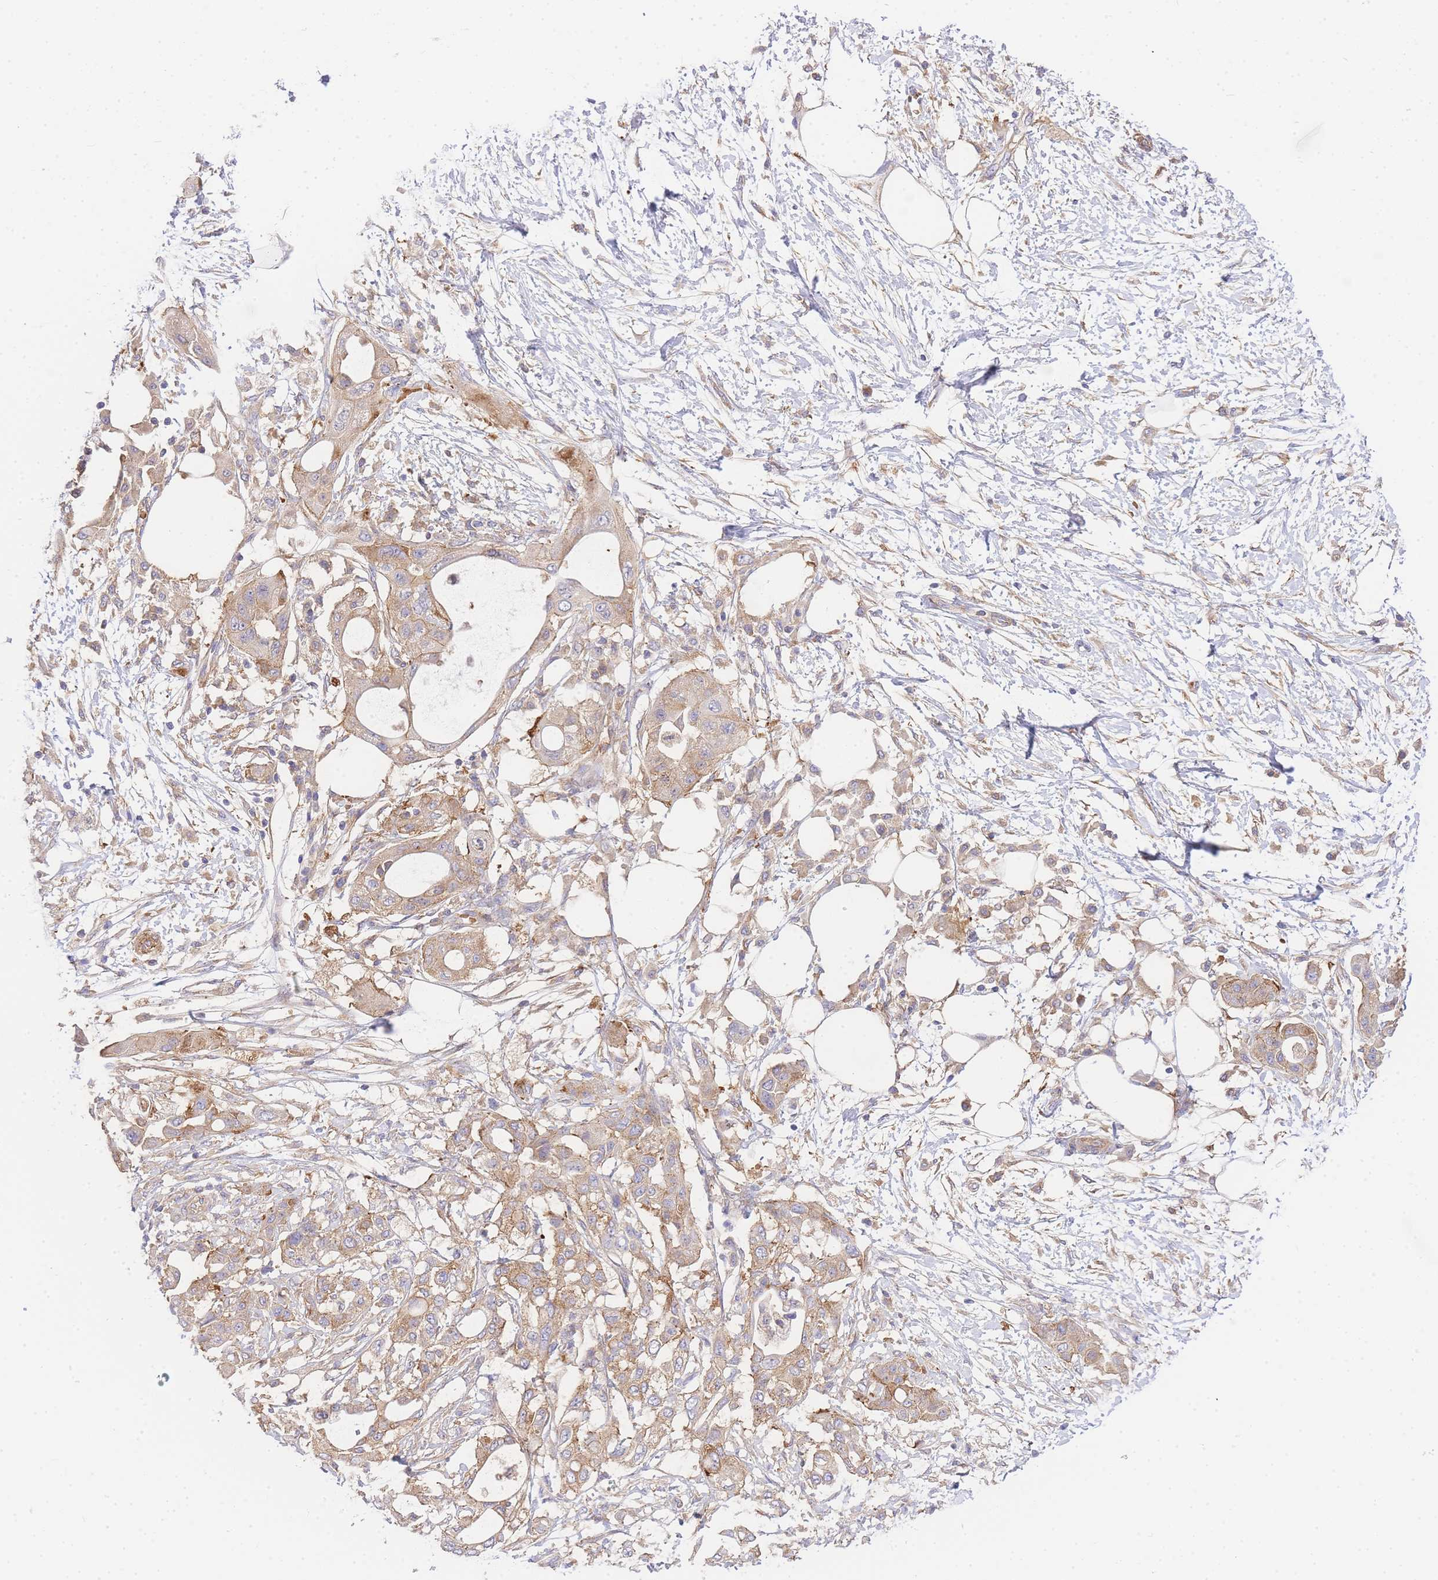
{"staining": {"intensity": "moderate", "quantity": ">75%", "location": "cytoplasmic/membranous"}, "tissue": "pancreatic cancer", "cell_type": "Tumor cells", "image_type": "cancer", "snomed": [{"axis": "morphology", "description": "Adenocarcinoma, NOS"}, {"axis": "topography", "description": "Pancreas"}], "caption": "IHC (DAB (3,3'-diaminobenzidine)) staining of pancreatic adenocarcinoma demonstrates moderate cytoplasmic/membranous protein expression in about >75% of tumor cells. Immunohistochemistry (ihc) stains the protein of interest in brown and the nuclei are stained blue.", "gene": "INSYN2B", "patient": {"sex": "male", "age": 68}}